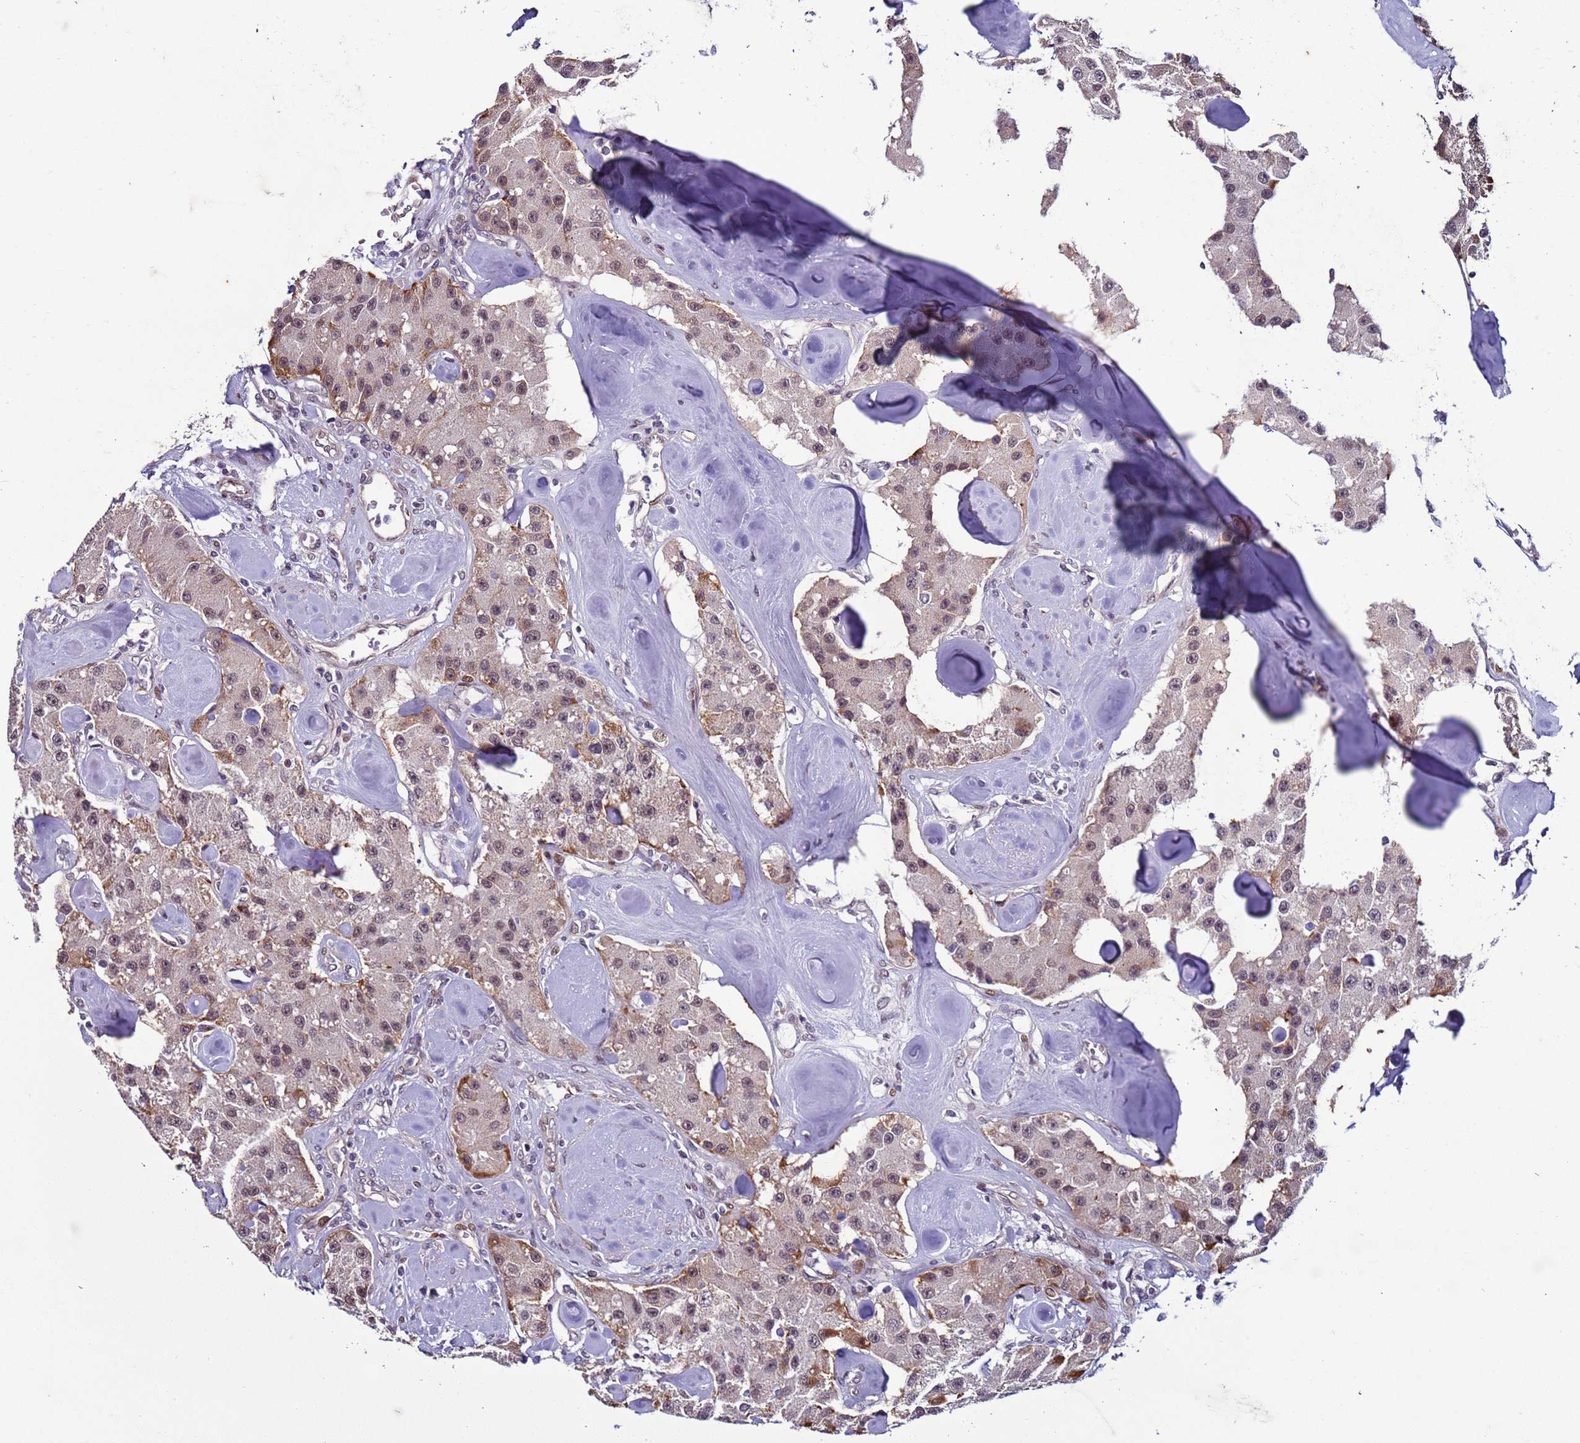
{"staining": {"intensity": "weak", "quantity": "<25%", "location": "nuclear"}, "tissue": "carcinoid", "cell_type": "Tumor cells", "image_type": "cancer", "snomed": [{"axis": "morphology", "description": "Carcinoid, malignant, NOS"}, {"axis": "topography", "description": "Pancreas"}], "caption": "IHC photomicrograph of neoplastic tissue: carcinoid (malignant) stained with DAB (3,3'-diaminobenzidine) displays no significant protein staining in tumor cells. (Immunohistochemistry, brightfield microscopy, high magnification).", "gene": "SHC3", "patient": {"sex": "male", "age": 41}}